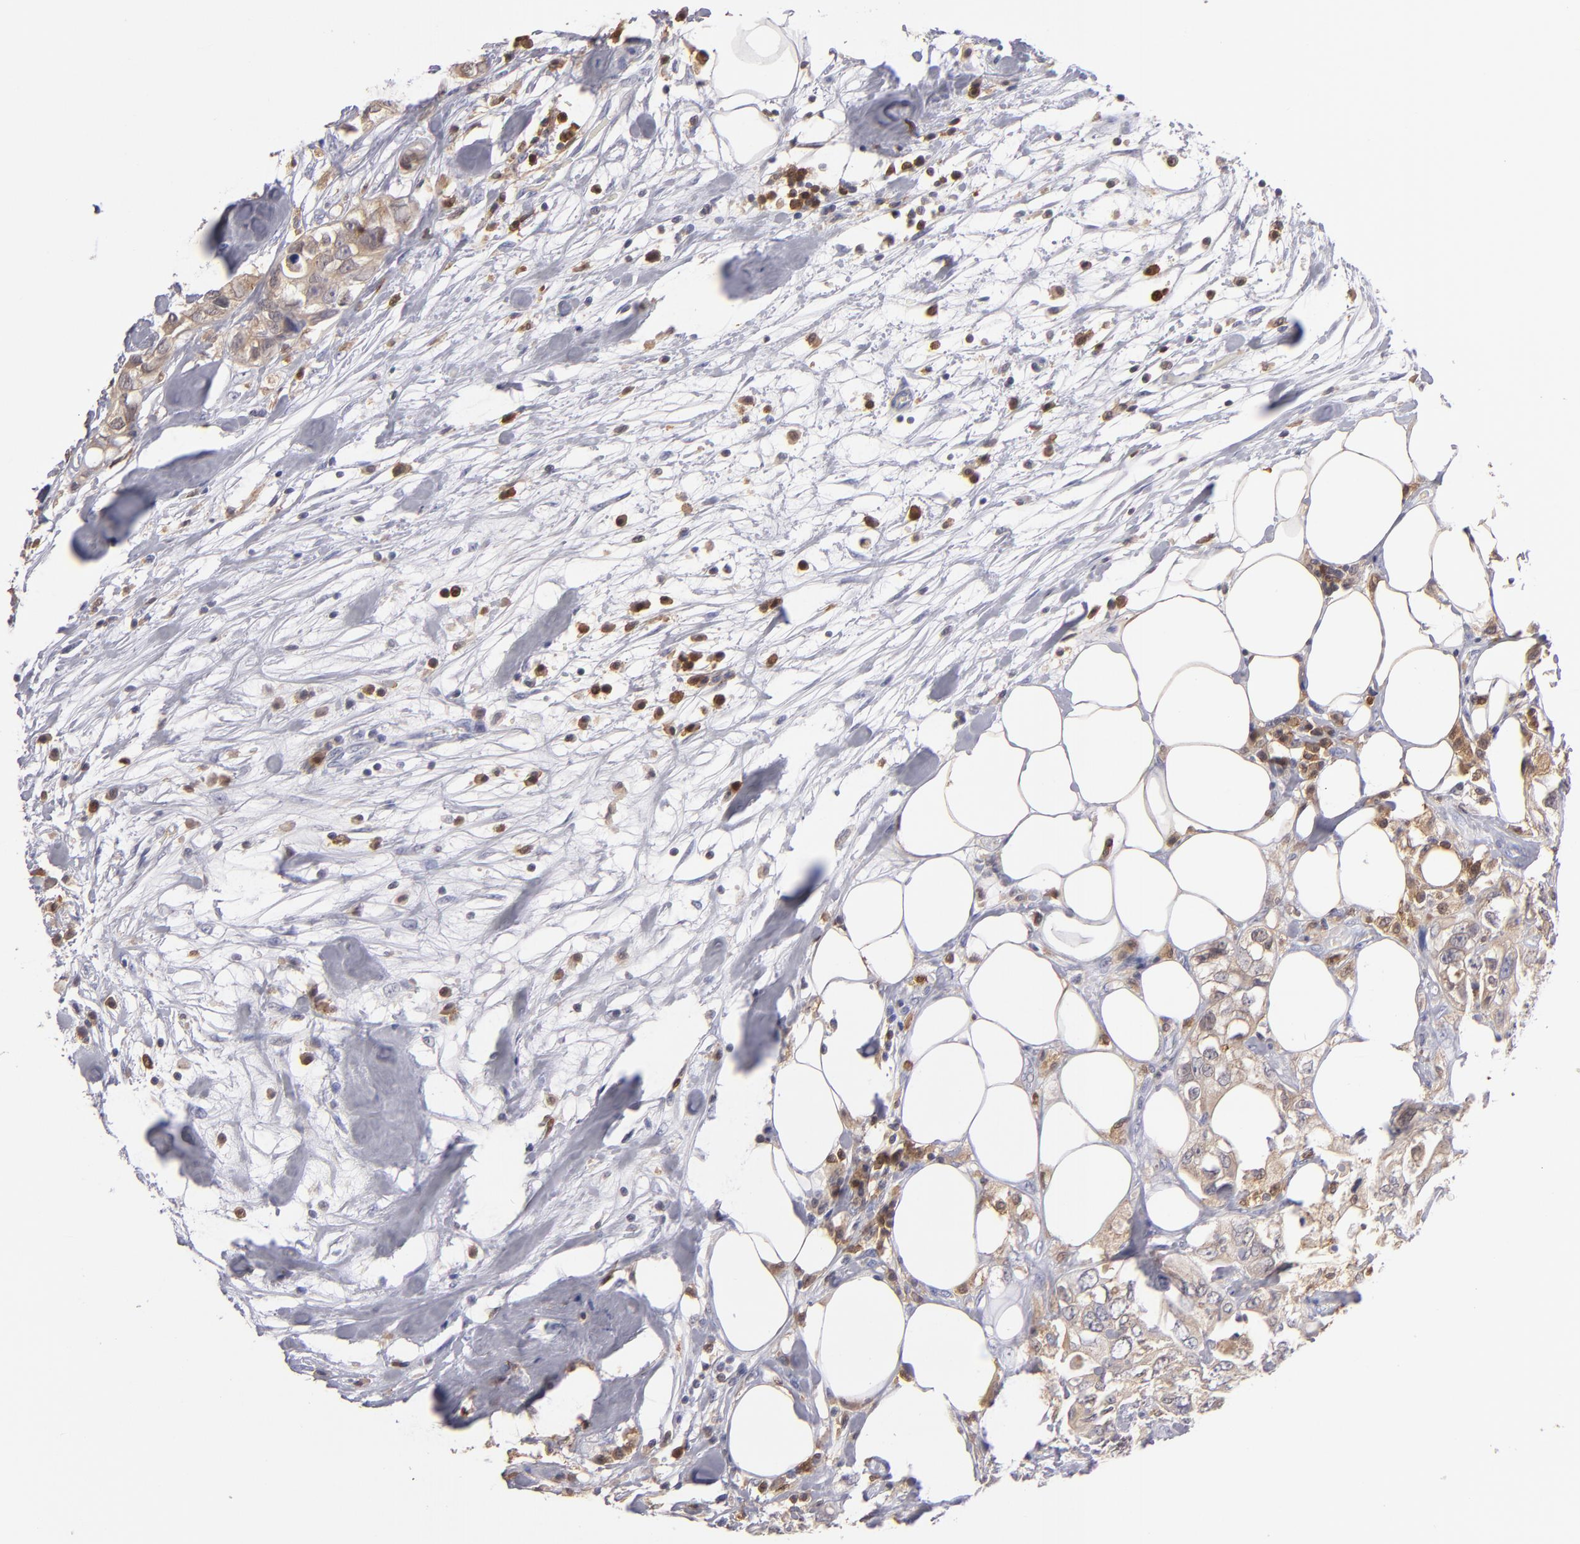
{"staining": {"intensity": "moderate", "quantity": "25%-75%", "location": "cytoplasmic/membranous"}, "tissue": "colorectal cancer", "cell_type": "Tumor cells", "image_type": "cancer", "snomed": [{"axis": "morphology", "description": "Adenocarcinoma, NOS"}, {"axis": "topography", "description": "Rectum"}], "caption": "Moderate cytoplasmic/membranous protein staining is appreciated in approximately 25%-75% of tumor cells in colorectal cancer (adenocarcinoma).", "gene": "PRKCD", "patient": {"sex": "female", "age": 57}}